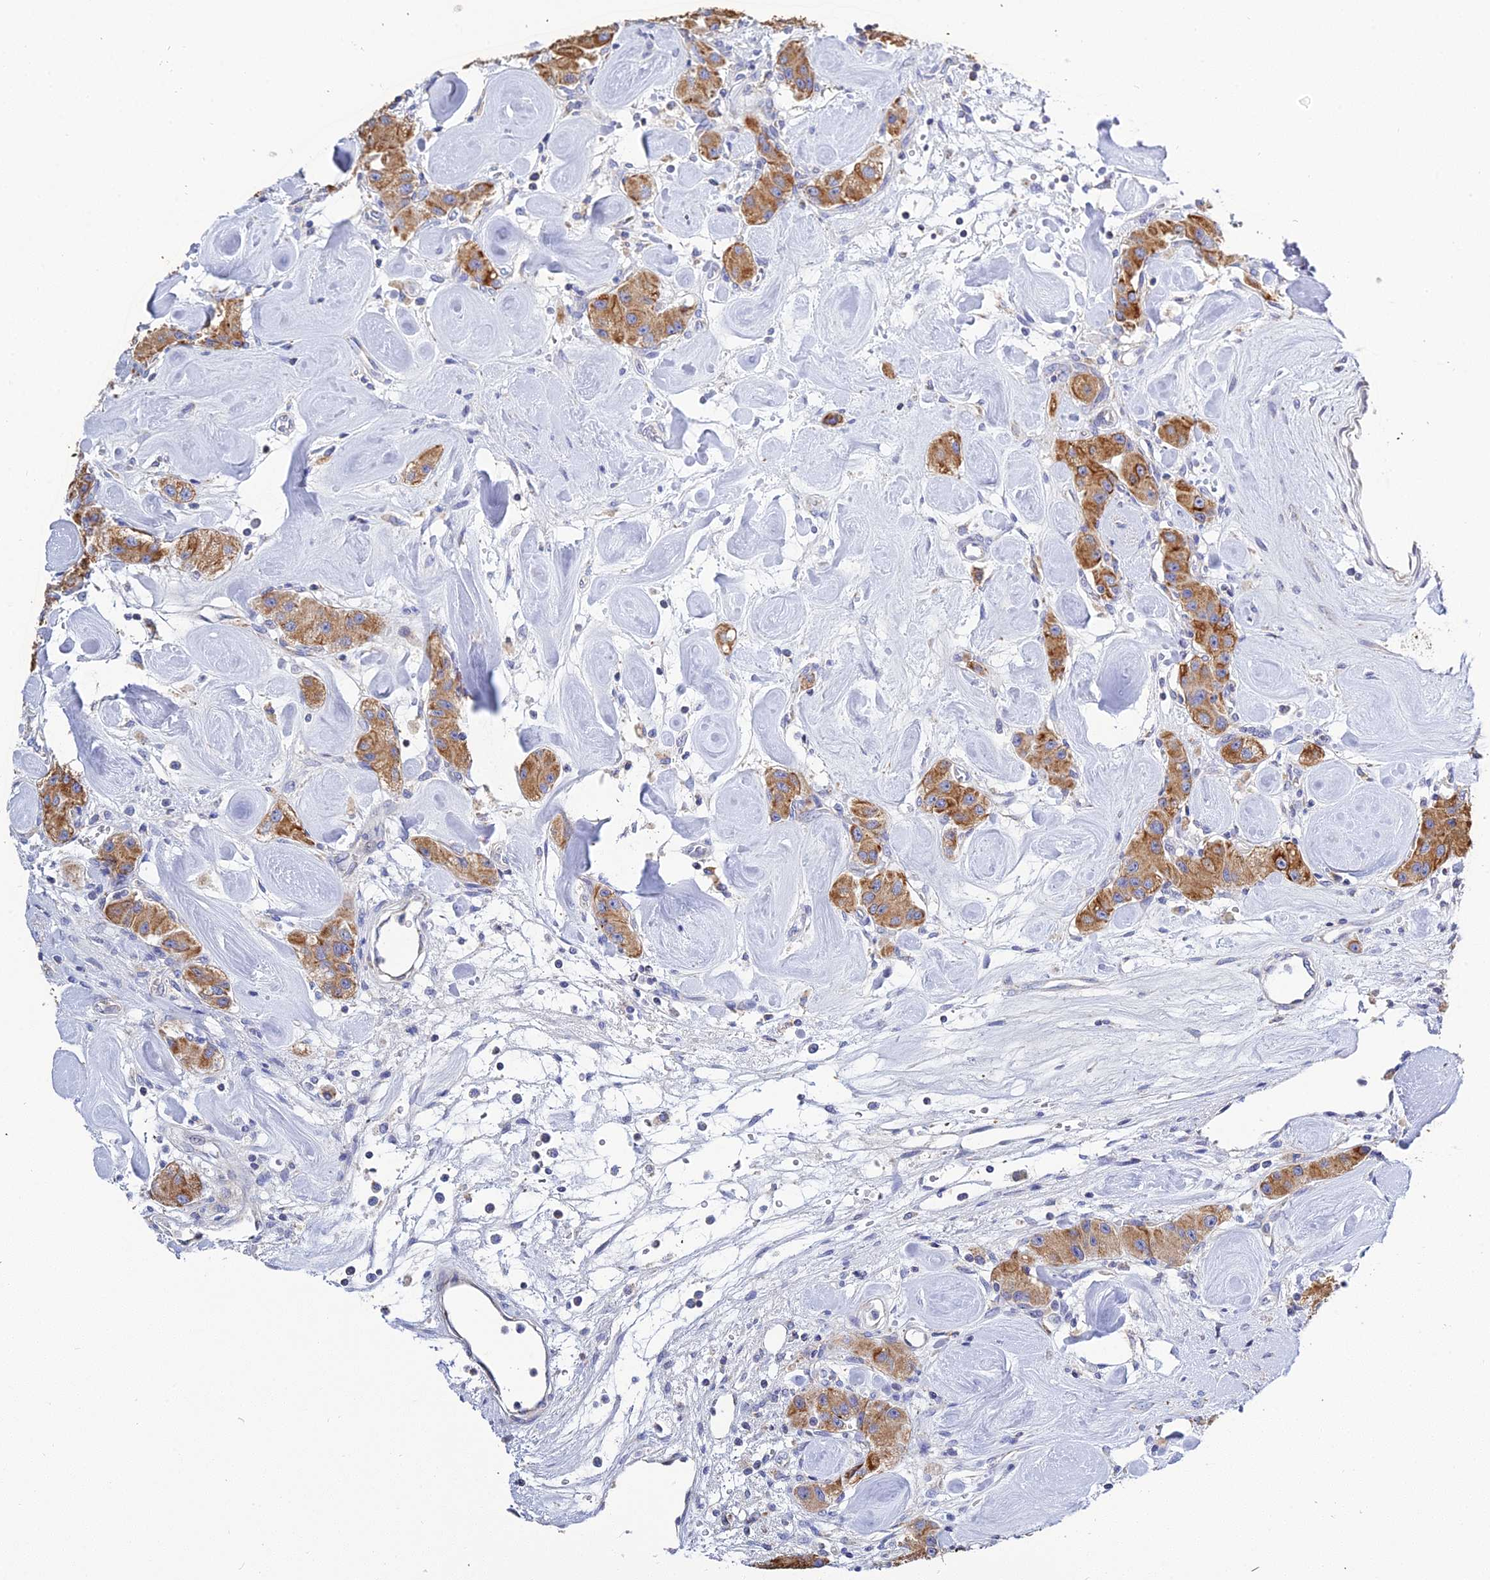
{"staining": {"intensity": "moderate", "quantity": ">75%", "location": "cytoplasmic/membranous"}, "tissue": "carcinoid", "cell_type": "Tumor cells", "image_type": "cancer", "snomed": [{"axis": "morphology", "description": "Carcinoid, malignant, NOS"}, {"axis": "topography", "description": "Pancreas"}], "caption": "Tumor cells reveal medium levels of moderate cytoplasmic/membranous expression in approximately >75% of cells in human carcinoid (malignant).", "gene": "ZXDA", "patient": {"sex": "male", "age": 41}}